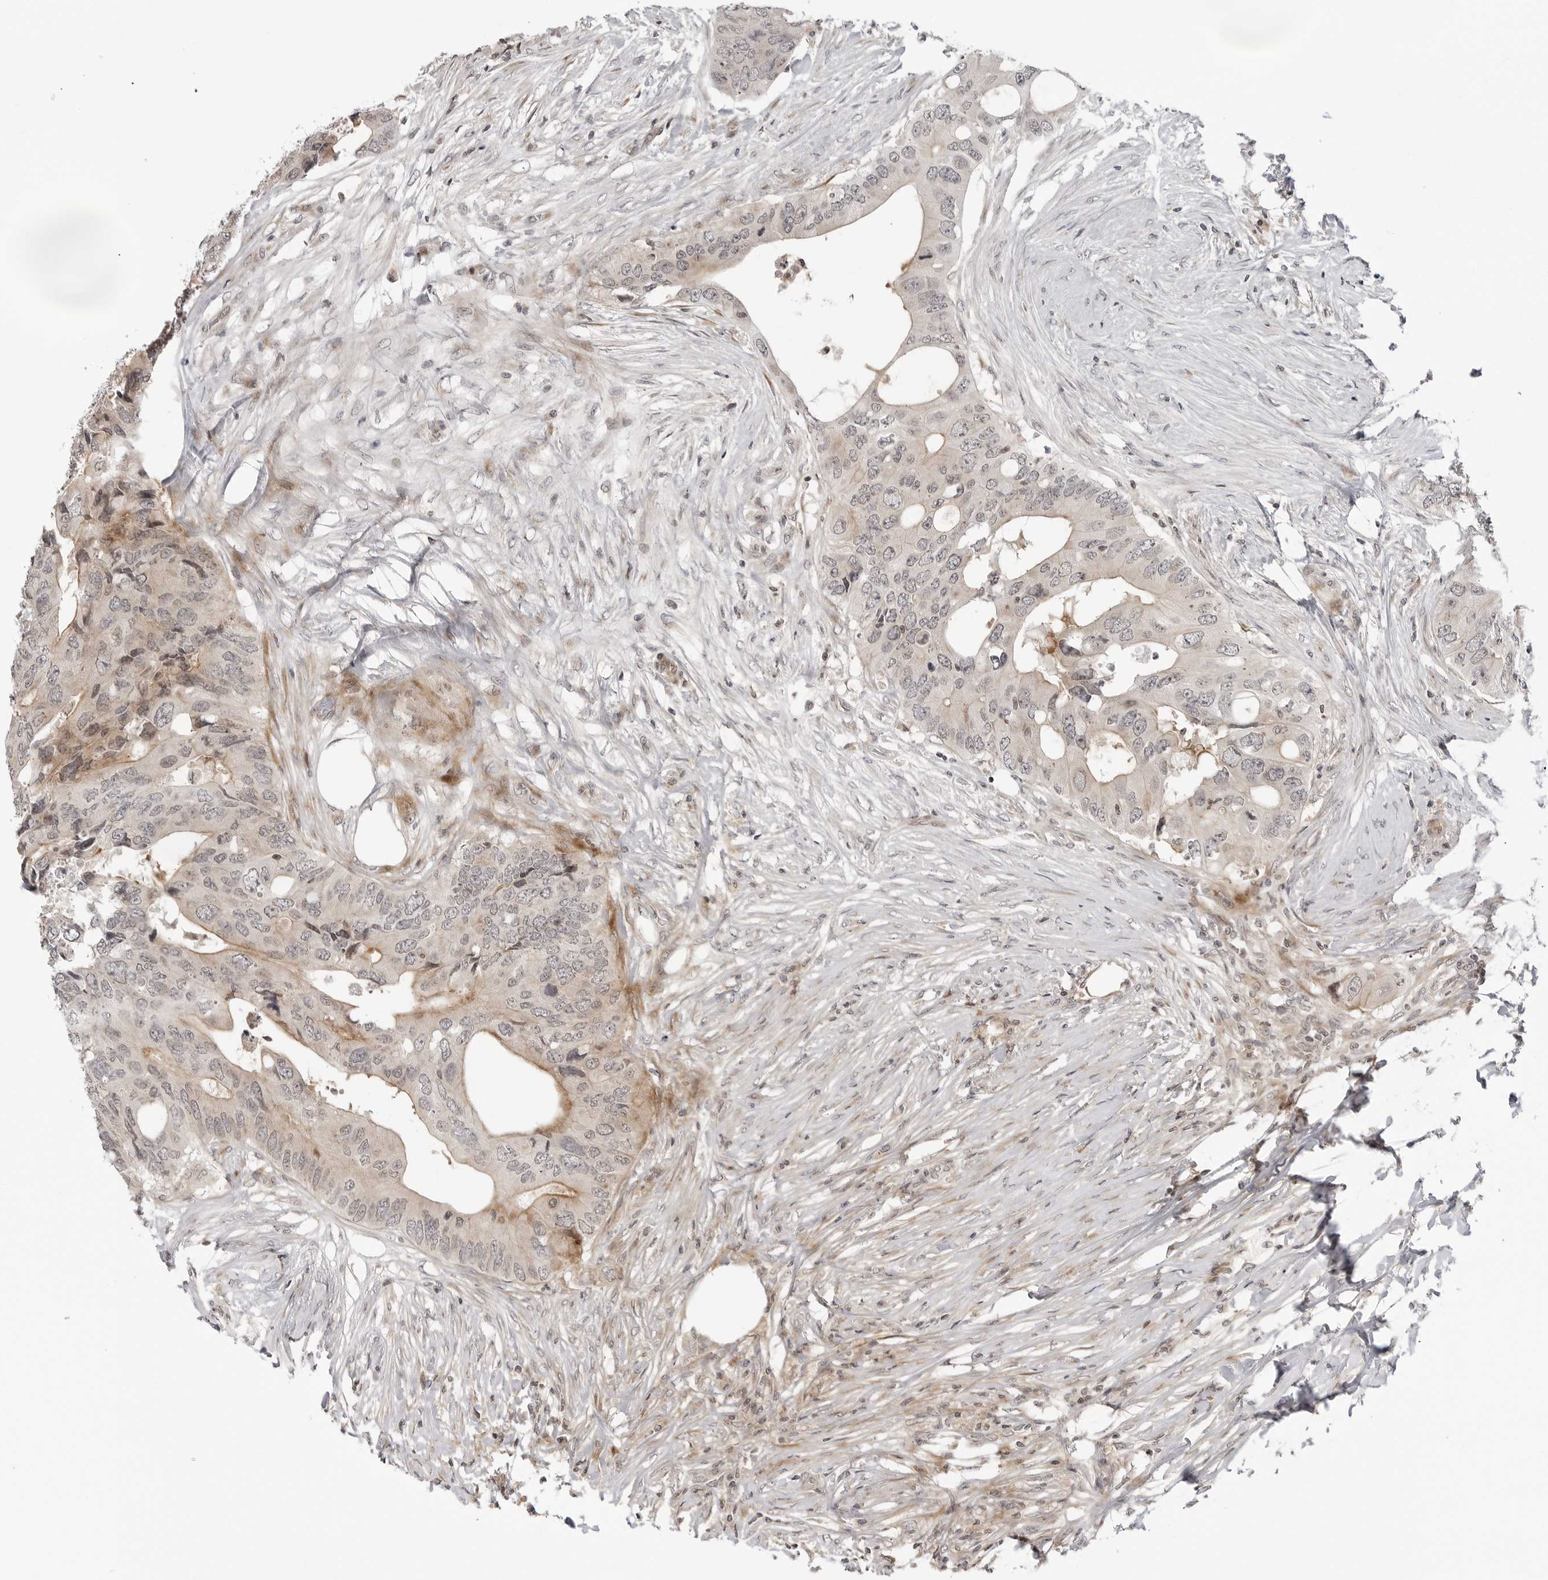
{"staining": {"intensity": "weak", "quantity": "<25%", "location": "cytoplasmic/membranous"}, "tissue": "colorectal cancer", "cell_type": "Tumor cells", "image_type": "cancer", "snomed": [{"axis": "morphology", "description": "Adenocarcinoma, NOS"}, {"axis": "topography", "description": "Colon"}], "caption": "Immunohistochemical staining of human adenocarcinoma (colorectal) displays no significant staining in tumor cells.", "gene": "ADAMTS5", "patient": {"sex": "male", "age": 71}}